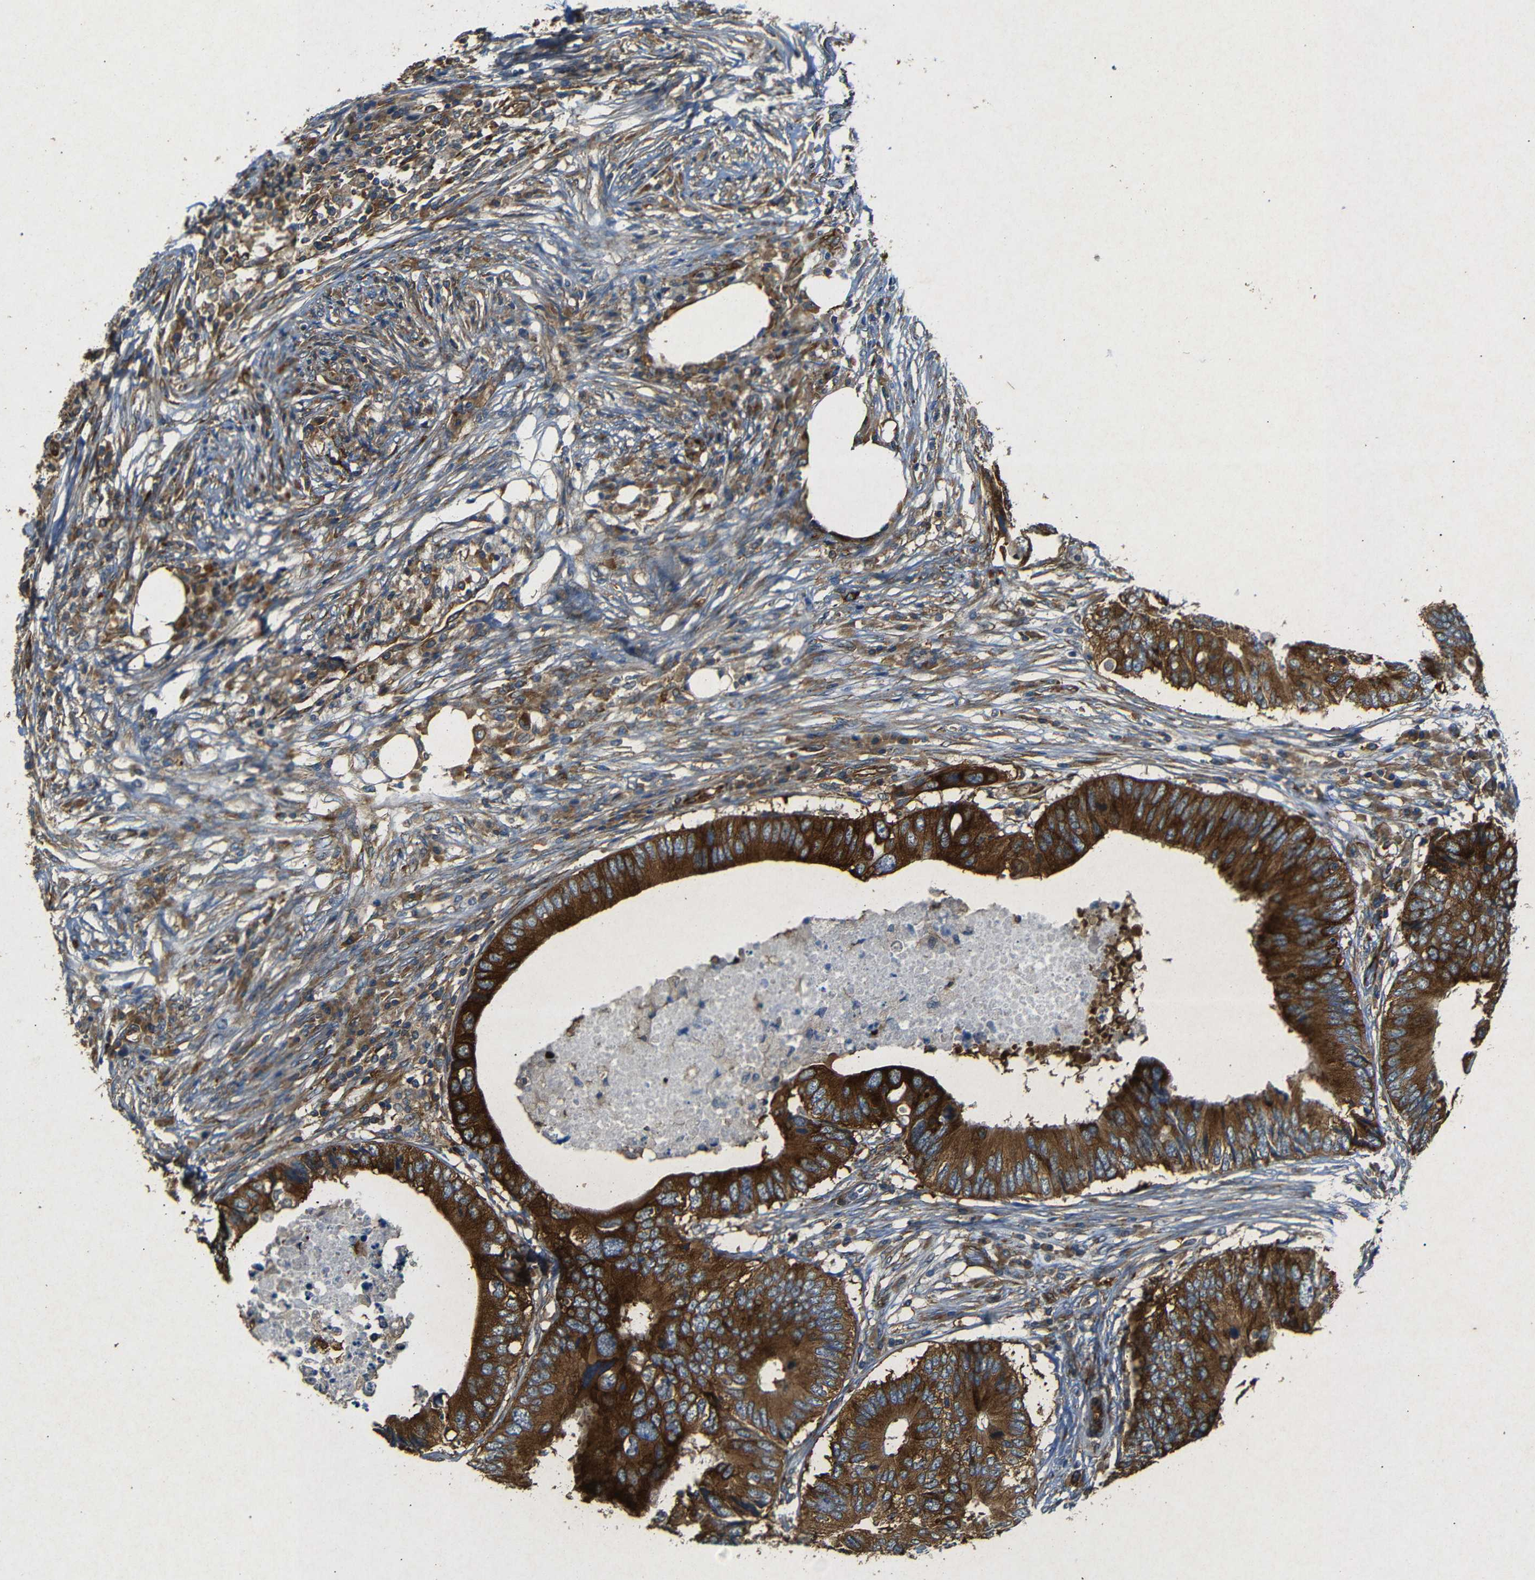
{"staining": {"intensity": "strong", "quantity": ">75%", "location": "cytoplasmic/membranous"}, "tissue": "colorectal cancer", "cell_type": "Tumor cells", "image_type": "cancer", "snomed": [{"axis": "morphology", "description": "Adenocarcinoma, NOS"}, {"axis": "topography", "description": "Colon"}], "caption": "Colorectal adenocarcinoma tissue displays strong cytoplasmic/membranous expression in about >75% of tumor cells, visualized by immunohistochemistry. (Brightfield microscopy of DAB IHC at high magnification).", "gene": "BTF3", "patient": {"sex": "male", "age": 71}}